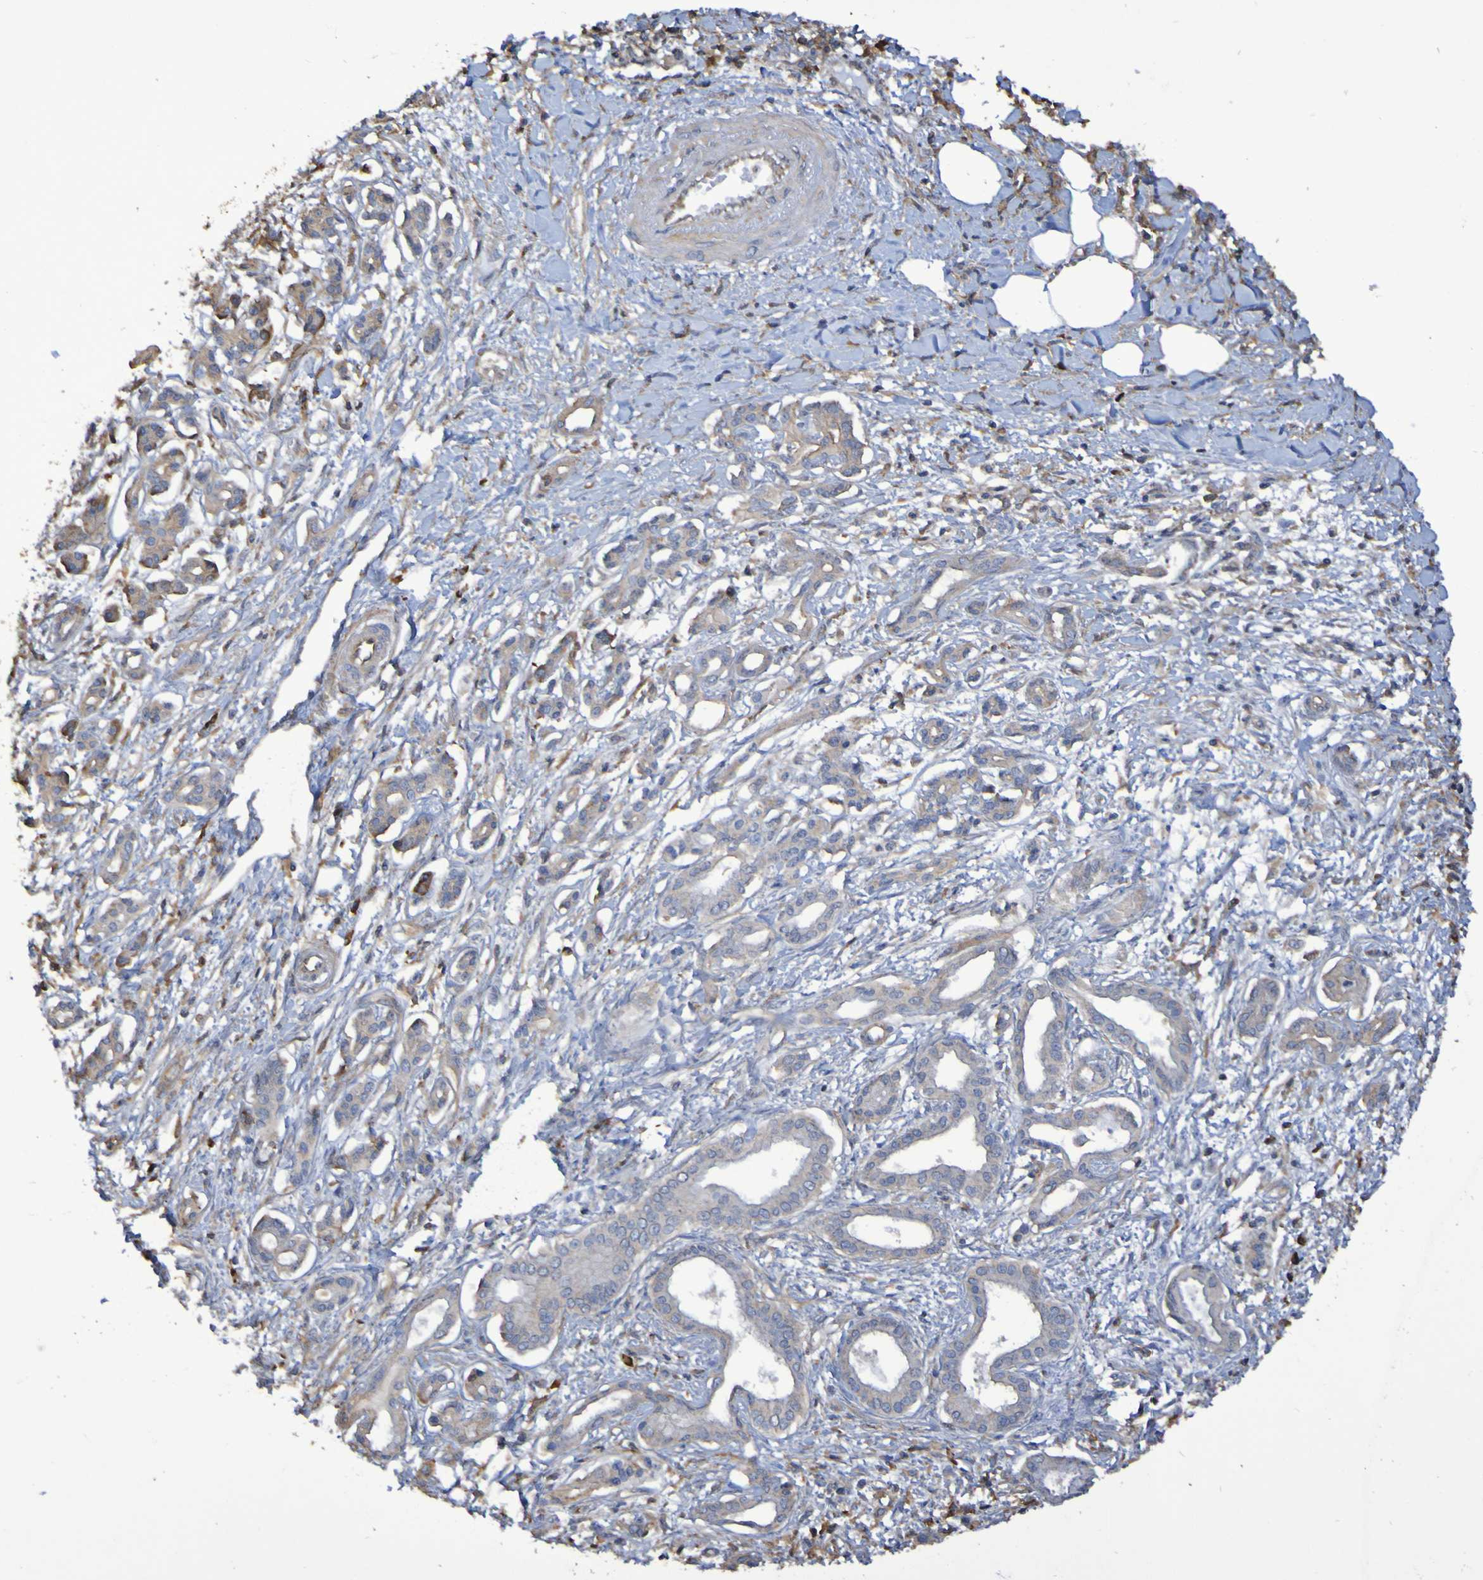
{"staining": {"intensity": "weak", "quantity": "25%-75%", "location": "cytoplasmic/membranous"}, "tissue": "pancreatic cancer", "cell_type": "Tumor cells", "image_type": "cancer", "snomed": [{"axis": "morphology", "description": "Adenocarcinoma, NOS"}, {"axis": "topography", "description": "Pancreas"}], "caption": "This histopathology image demonstrates immunohistochemistry (IHC) staining of pancreatic cancer (adenocarcinoma), with low weak cytoplasmic/membranous staining in about 25%-75% of tumor cells.", "gene": "SYNJ1", "patient": {"sex": "male", "age": 56}}